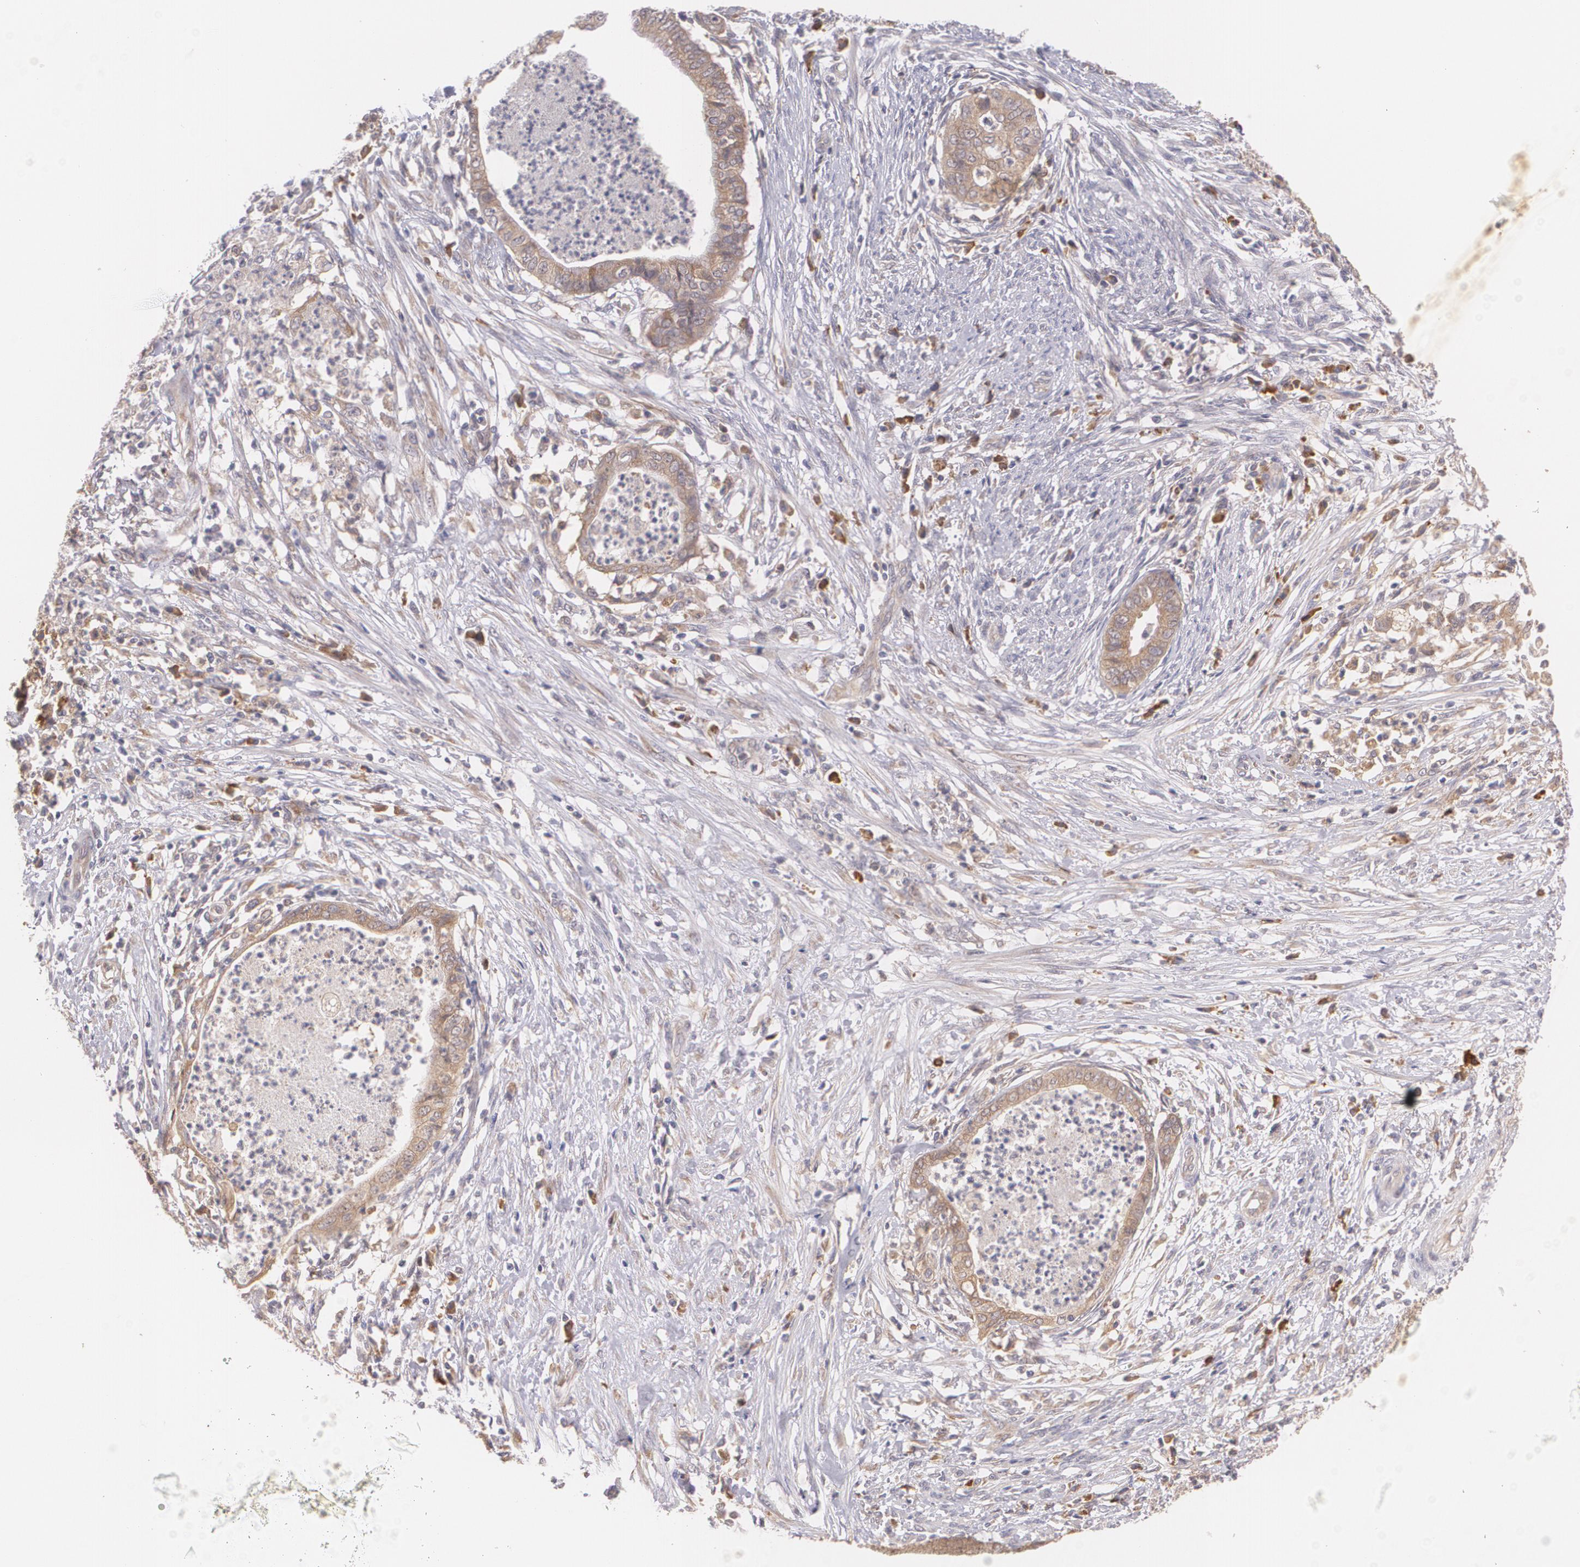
{"staining": {"intensity": "moderate", "quantity": ">75%", "location": "cytoplasmic/membranous"}, "tissue": "endometrial cancer", "cell_type": "Tumor cells", "image_type": "cancer", "snomed": [{"axis": "morphology", "description": "Necrosis, NOS"}, {"axis": "morphology", "description": "Adenocarcinoma, NOS"}, {"axis": "topography", "description": "Endometrium"}], "caption": "Immunohistochemical staining of endometrial cancer (adenocarcinoma) reveals moderate cytoplasmic/membranous protein positivity in about >75% of tumor cells.", "gene": "CCL17", "patient": {"sex": "female", "age": 79}}